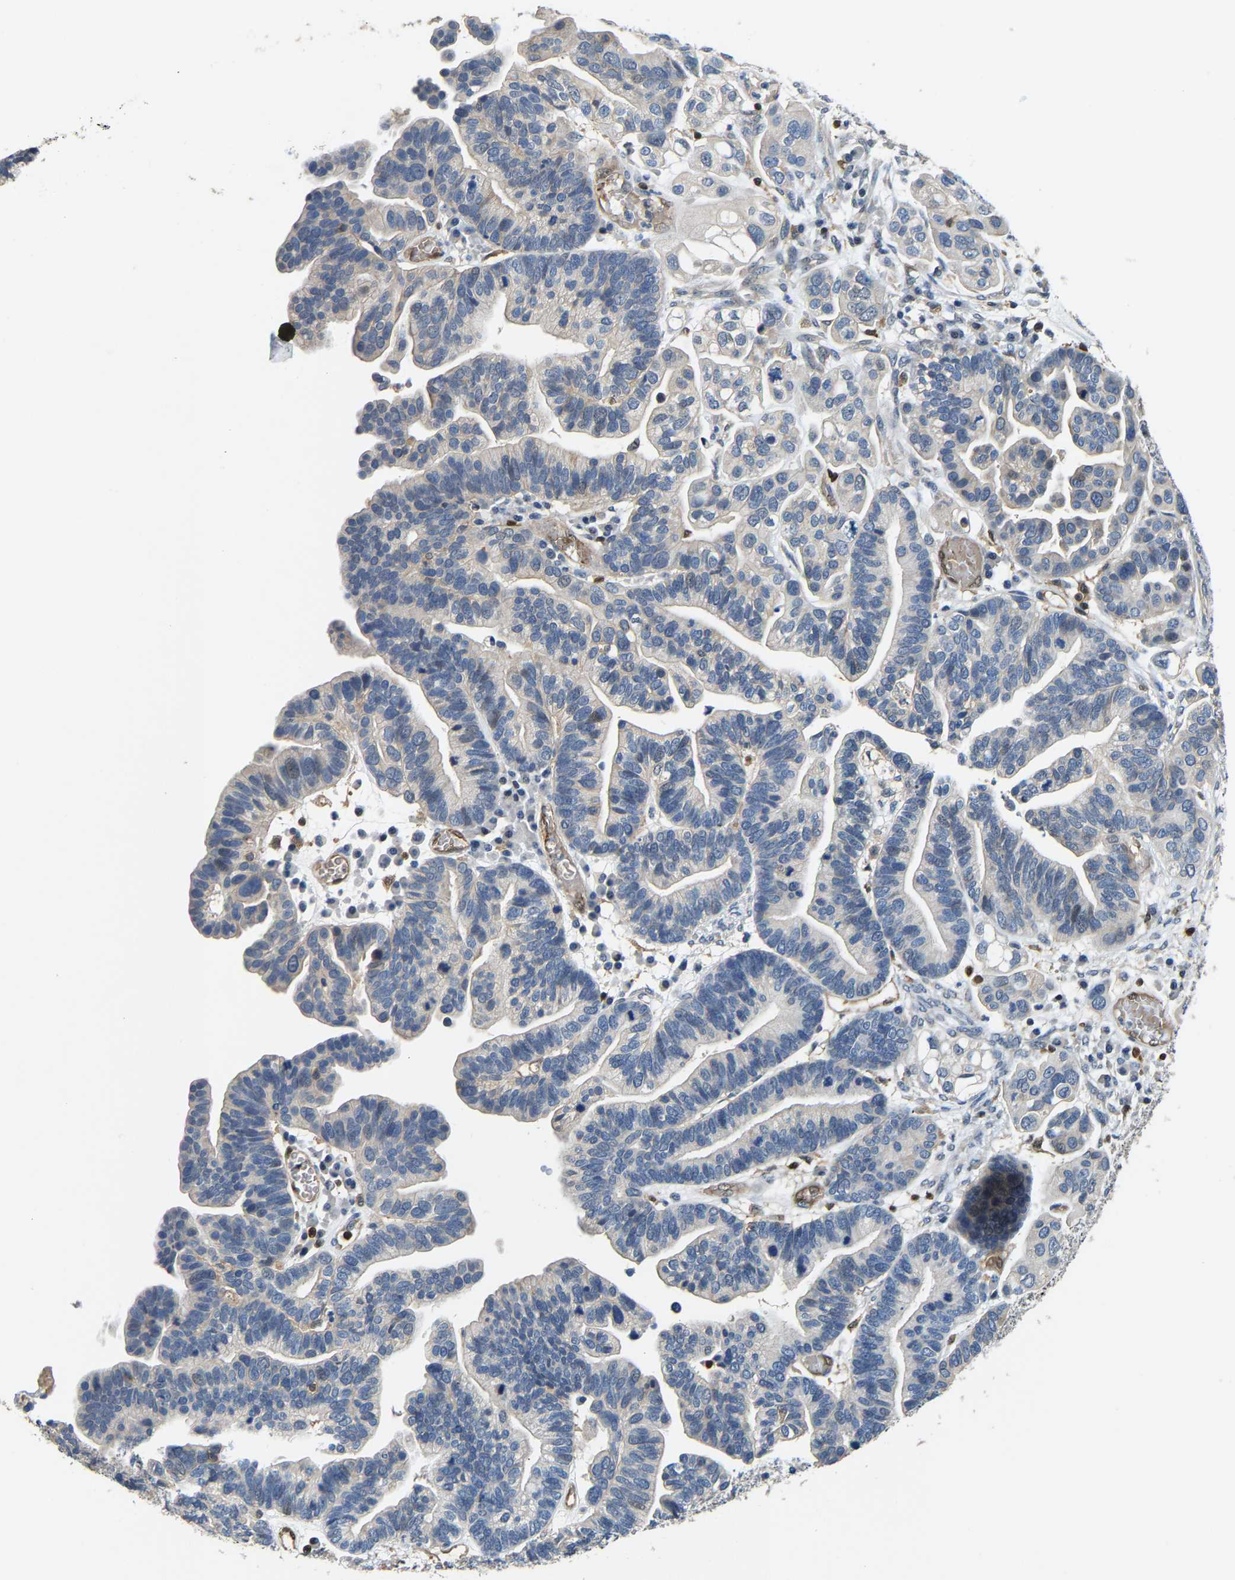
{"staining": {"intensity": "negative", "quantity": "none", "location": "none"}, "tissue": "ovarian cancer", "cell_type": "Tumor cells", "image_type": "cancer", "snomed": [{"axis": "morphology", "description": "Cystadenocarcinoma, serous, NOS"}, {"axis": "topography", "description": "Ovary"}], "caption": "Image shows no protein staining in tumor cells of ovarian cancer (serous cystadenocarcinoma) tissue.", "gene": "GIMAP7", "patient": {"sex": "female", "age": 56}}